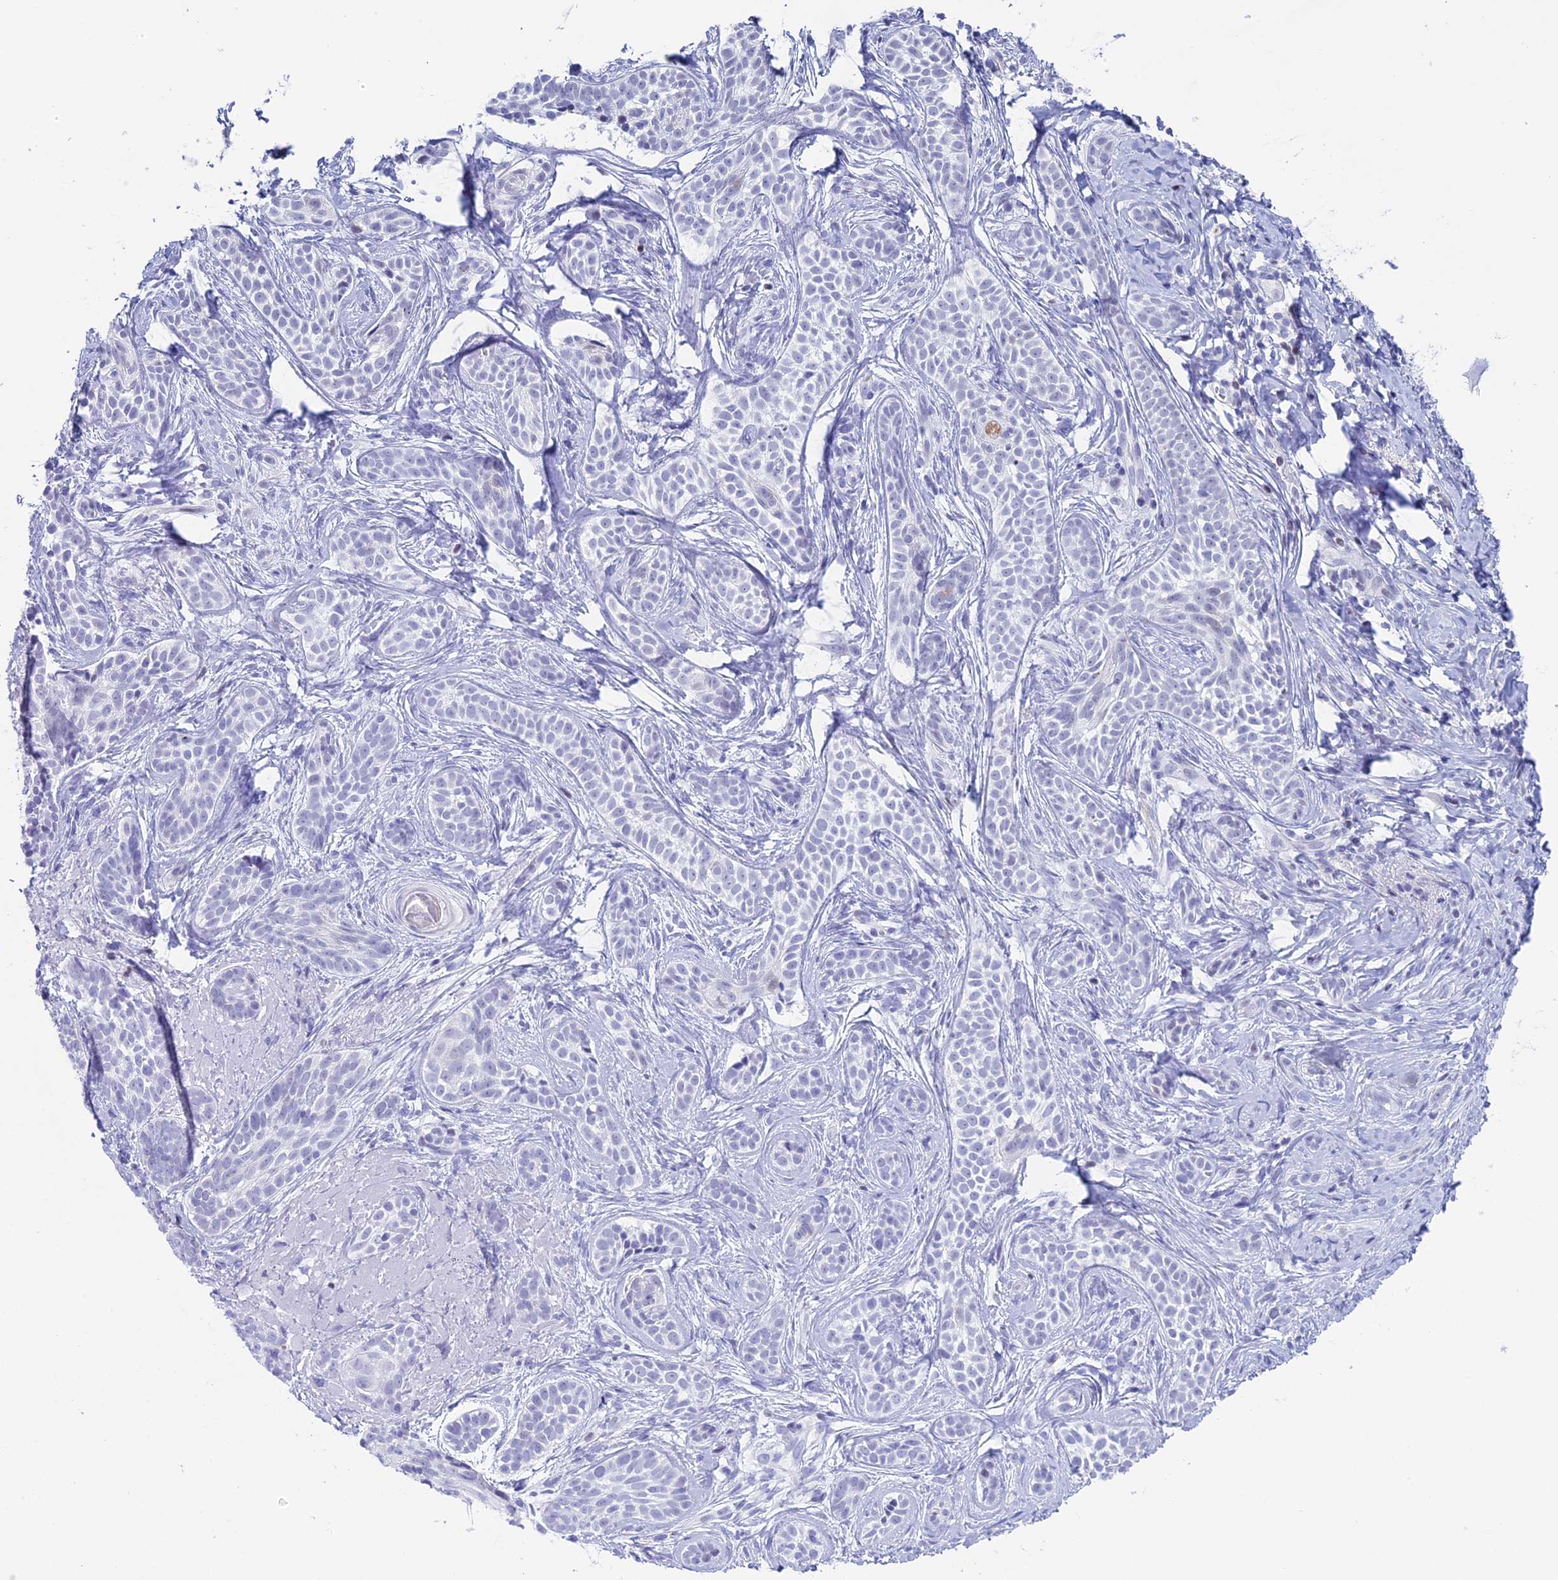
{"staining": {"intensity": "negative", "quantity": "none", "location": "none"}, "tissue": "skin cancer", "cell_type": "Tumor cells", "image_type": "cancer", "snomed": [{"axis": "morphology", "description": "Basal cell carcinoma"}, {"axis": "topography", "description": "Skin"}], "caption": "This is a photomicrograph of immunohistochemistry staining of basal cell carcinoma (skin), which shows no positivity in tumor cells.", "gene": "CC2D2A", "patient": {"sex": "male", "age": 71}}